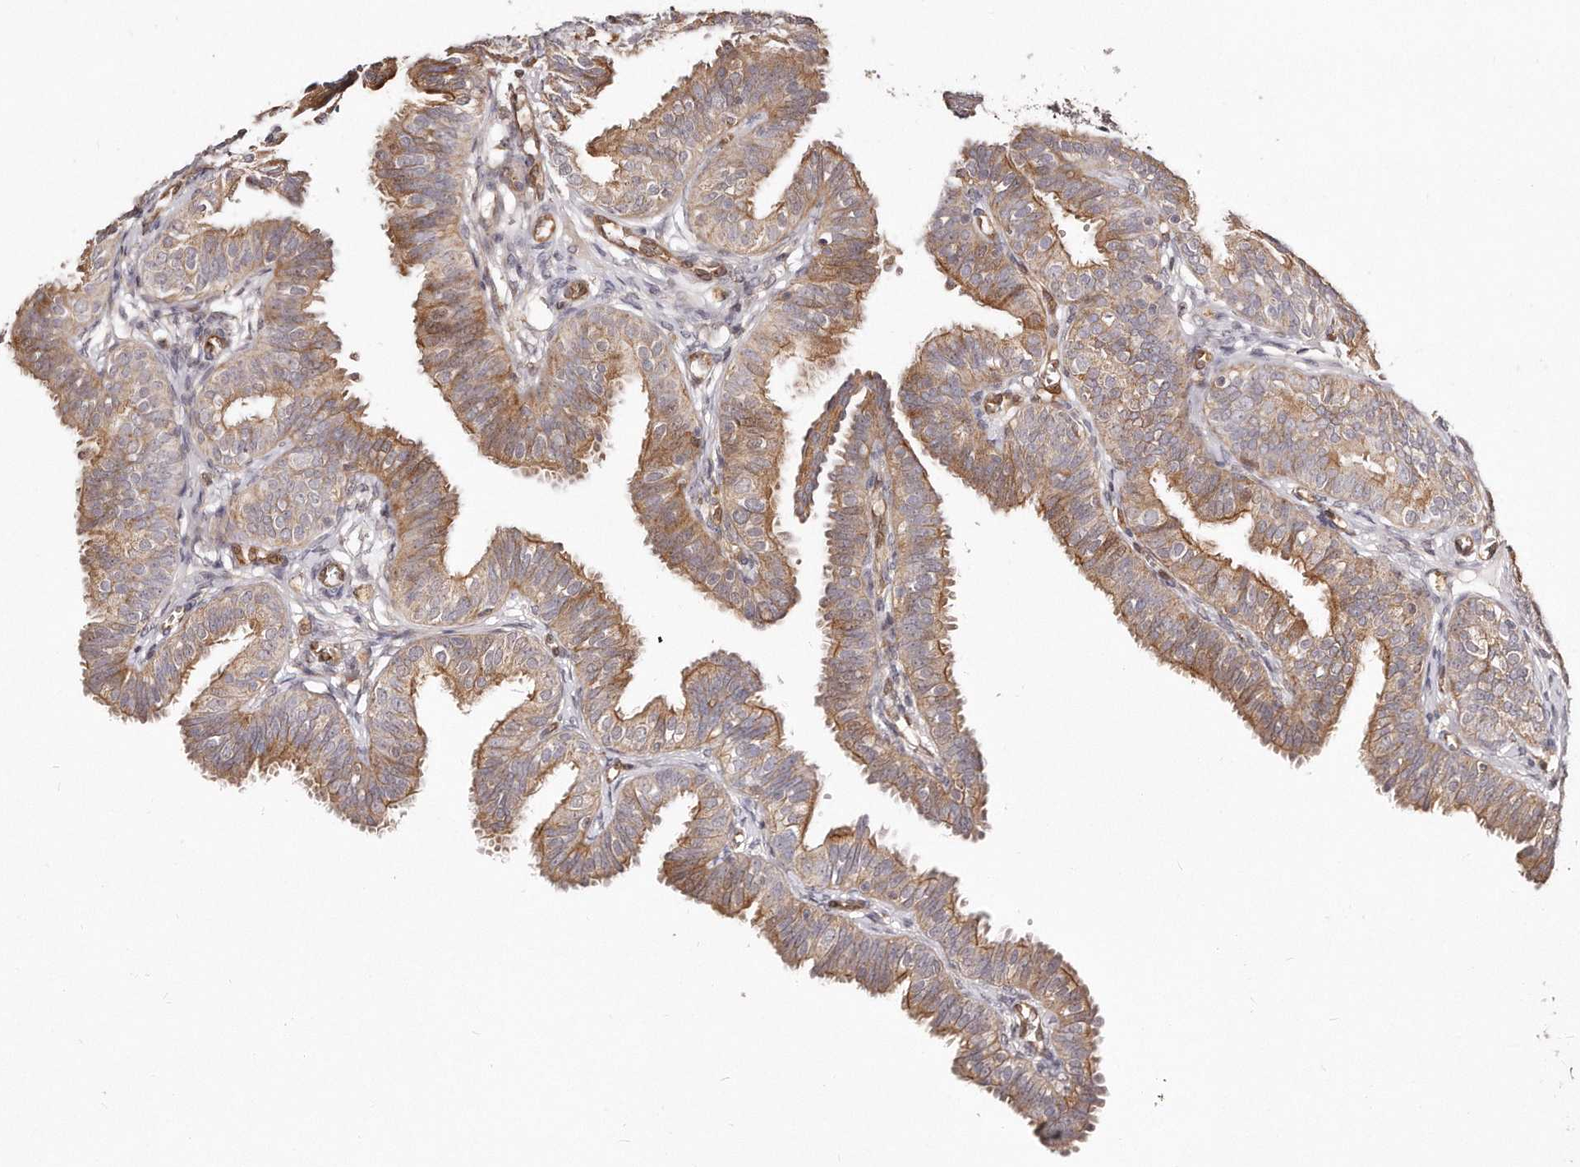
{"staining": {"intensity": "moderate", "quantity": ">75%", "location": "cytoplasmic/membranous"}, "tissue": "fallopian tube", "cell_type": "Glandular cells", "image_type": "normal", "snomed": [{"axis": "morphology", "description": "Normal tissue, NOS"}, {"axis": "topography", "description": "Fallopian tube"}], "caption": "Human fallopian tube stained with a protein marker shows moderate staining in glandular cells.", "gene": "GBP4", "patient": {"sex": "female", "age": 35}}